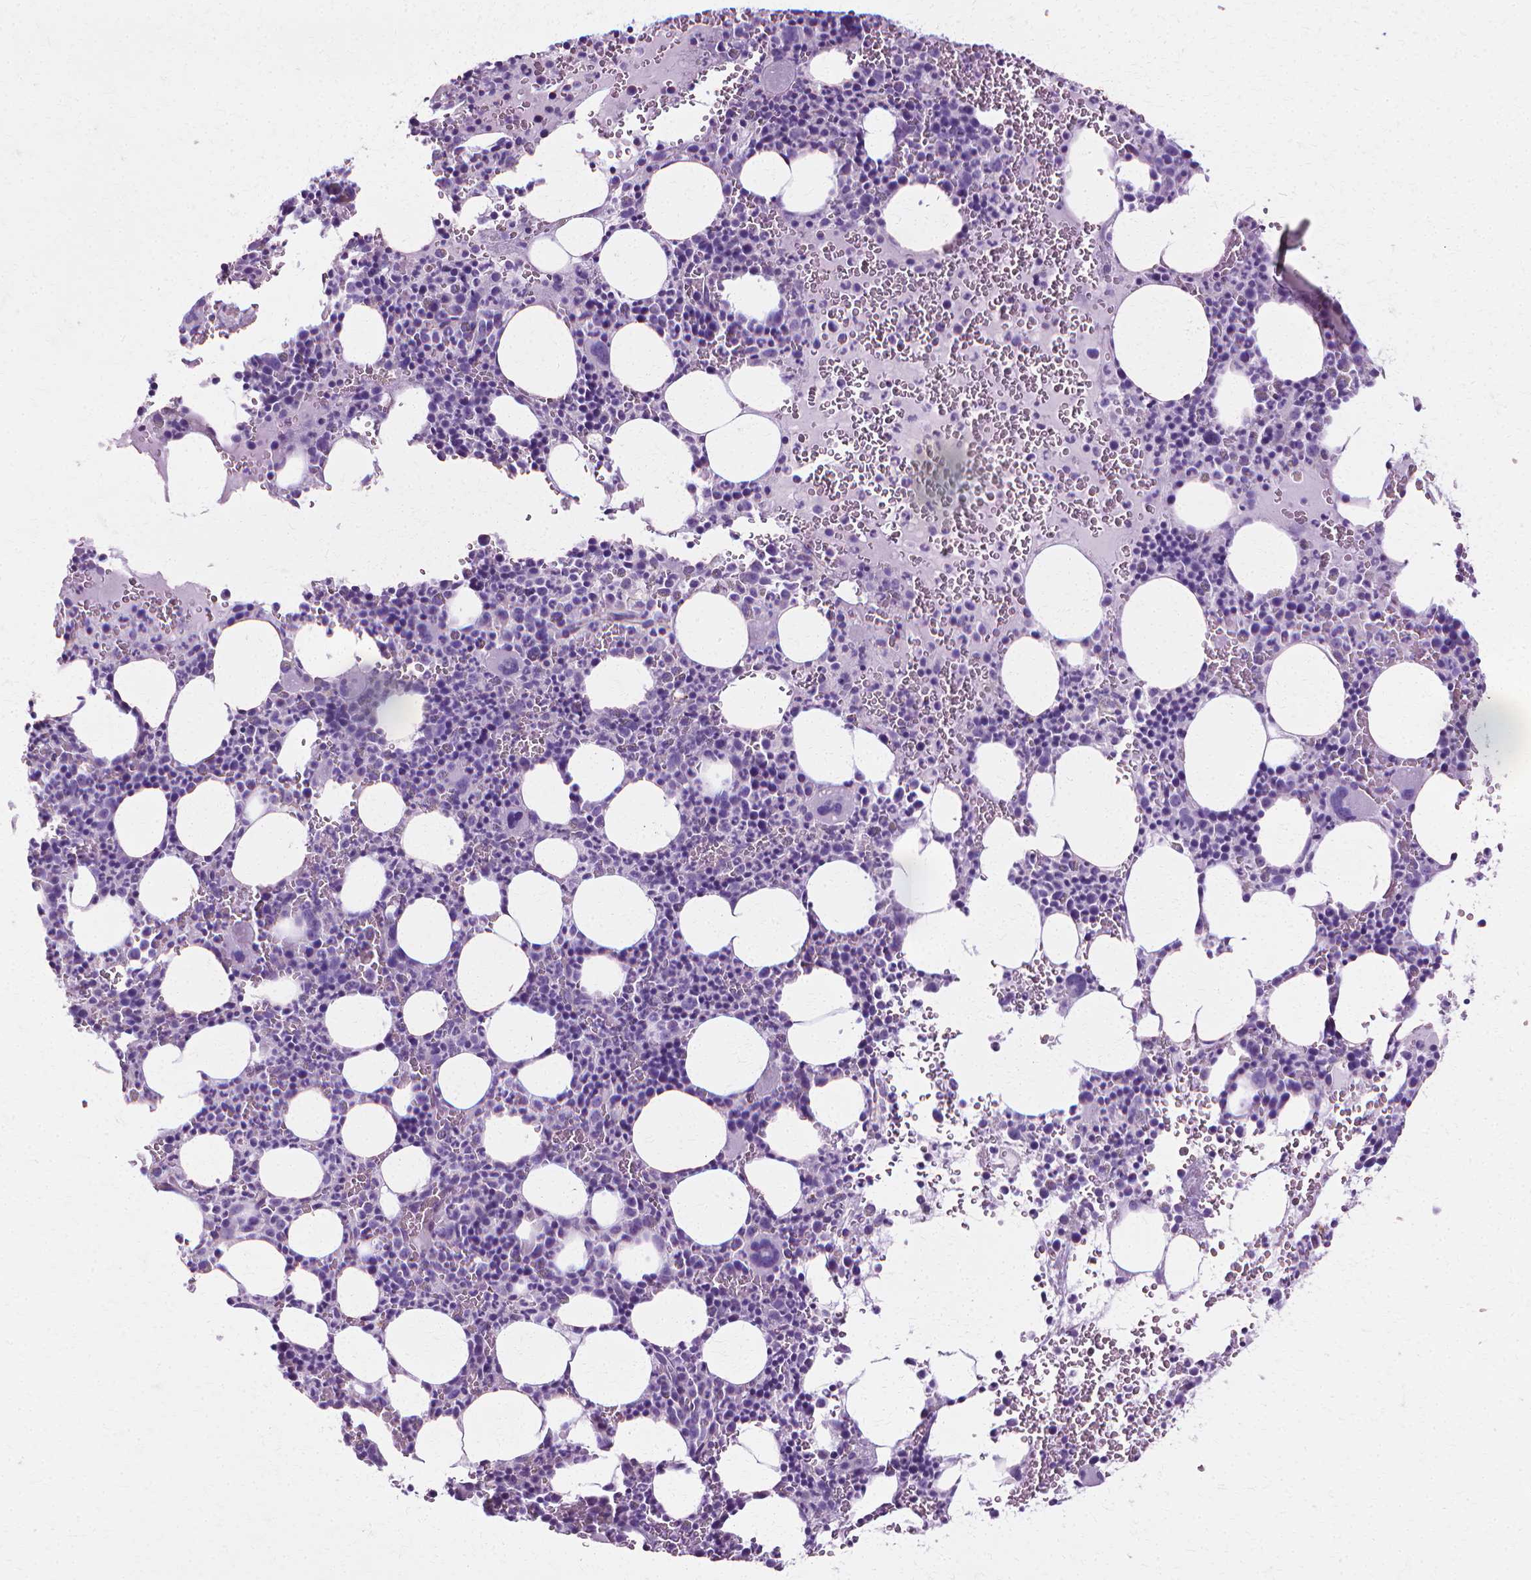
{"staining": {"intensity": "negative", "quantity": "none", "location": "none"}, "tissue": "bone marrow", "cell_type": "Hematopoietic cells", "image_type": "normal", "snomed": [{"axis": "morphology", "description": "Normal tissue, NOS"}, {"axis": "topography", "description": "Bone marrow"}], "caption": "Protein analysis of normal bone marrow exhibits no significant expression in hematopoietic cells.", "gene": "CFAP157", "patient": {"sex": "male", "age": 63}}